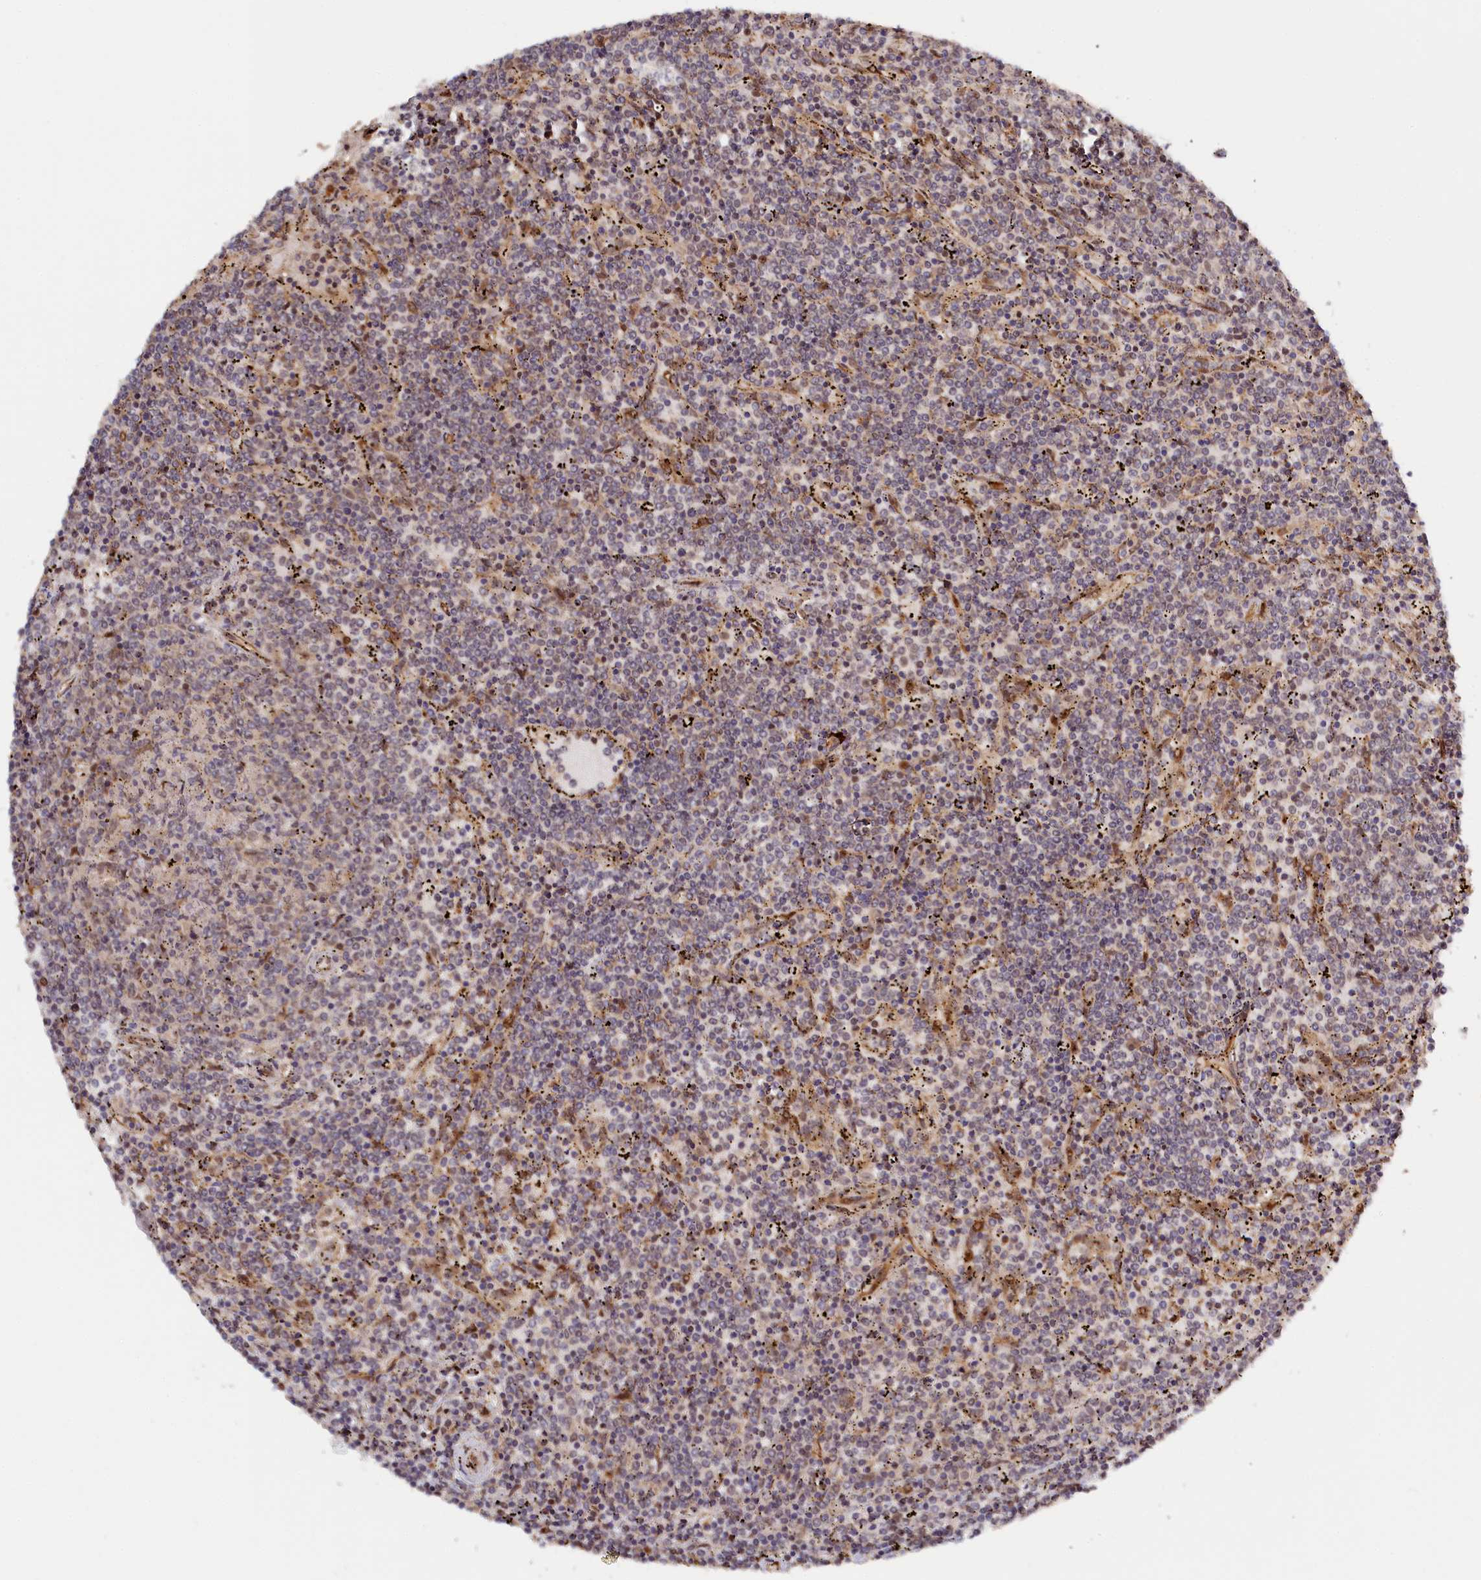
{"staining": {"intensity": "negative", "quantity": "none", "location": "none"}, "tissue": "lymphoma", "cell_type": "Tumor cells", "image_type": "cancer", "snomed": [{"axis": "morphology", "description": "Malignant lymphoma, non-Hodgkin's type, Low grade"}, {"axis": "topography", "description": "Spleen"}], "caption": "Tumor cells show no significant positivity in lymphoma.", "gene": "ANKRD24", "patient": {"sex": "female", "age": 50}}